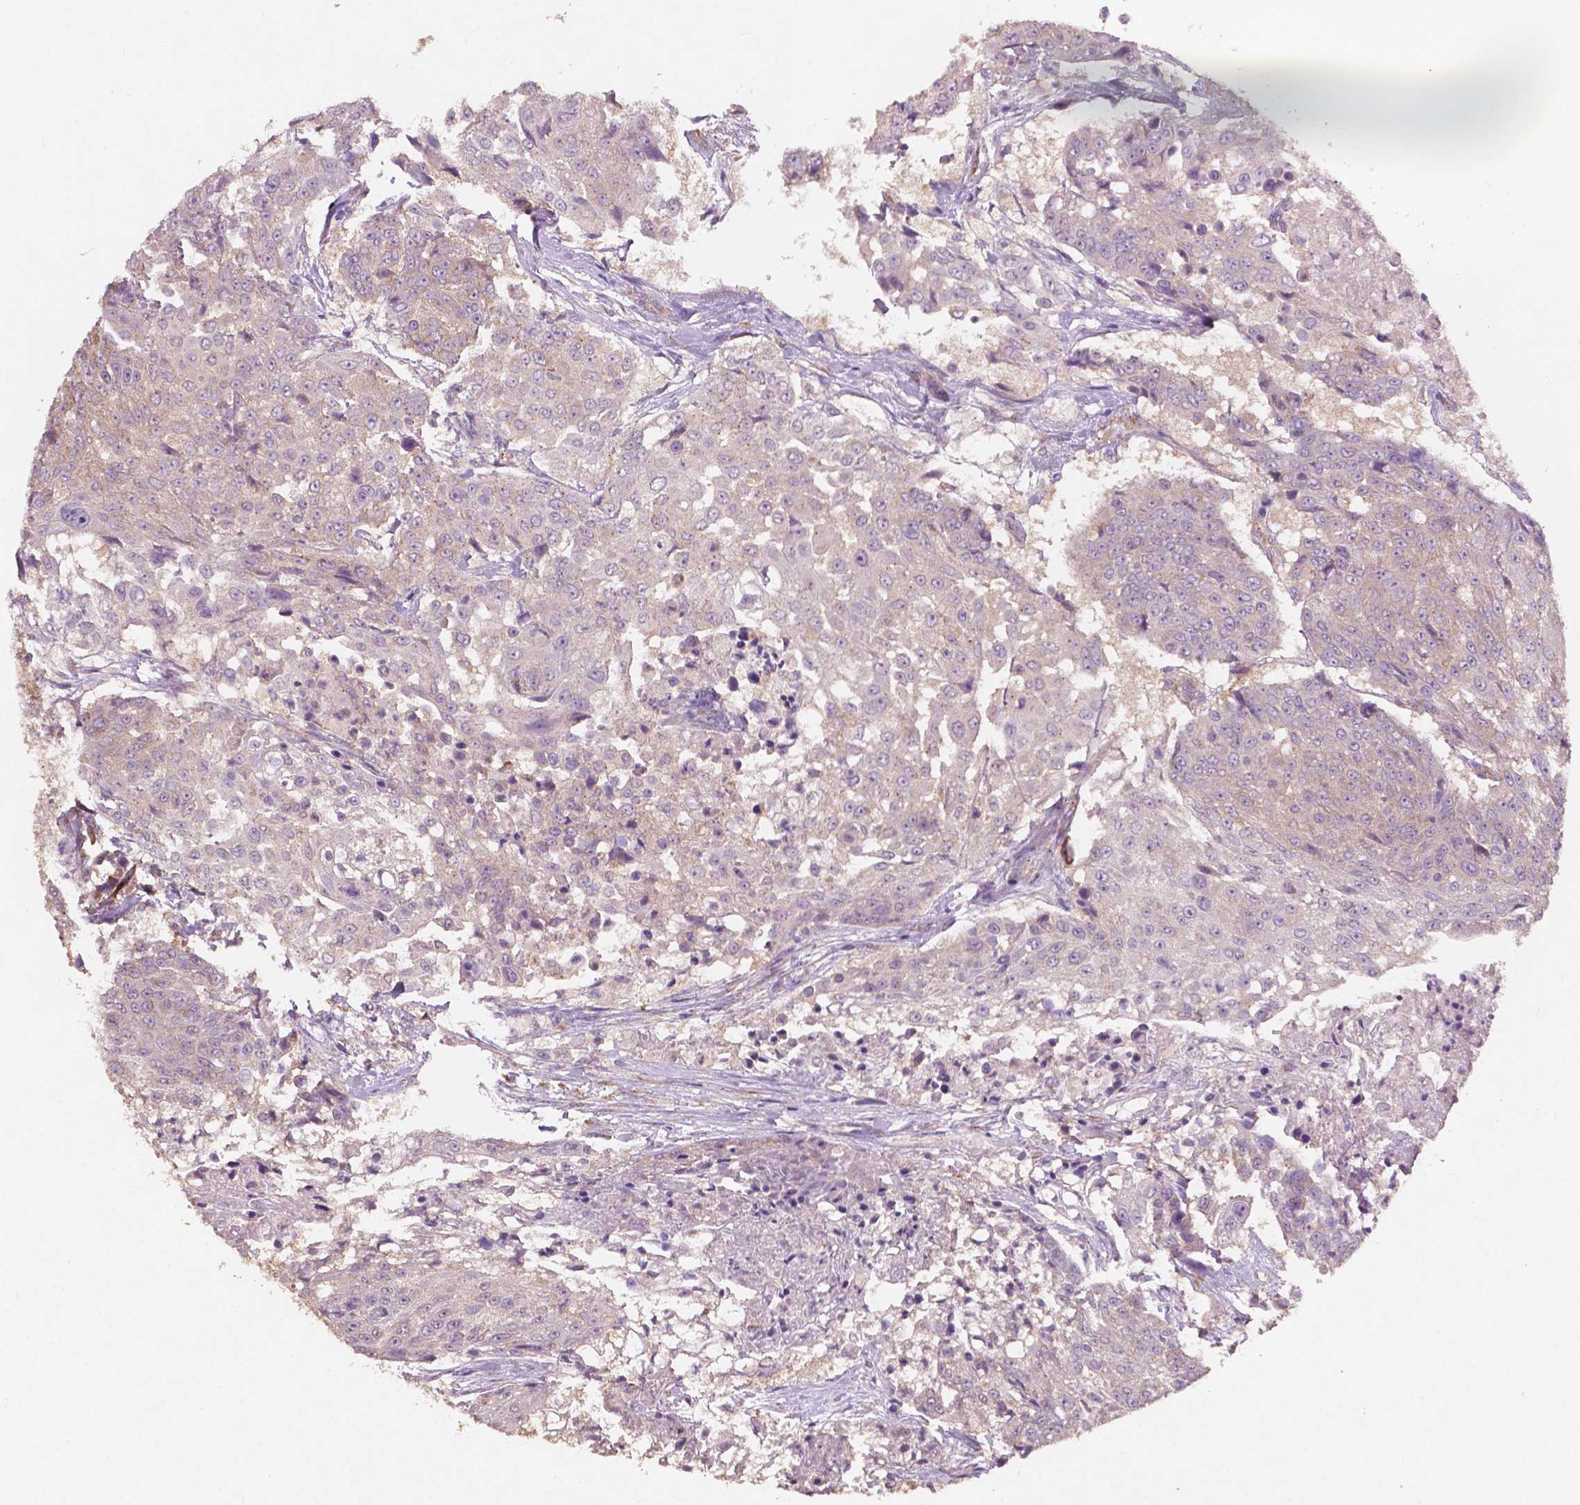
{"staining": {"intensity": "weak", "quantity": "25%-75%", "location": "cytoplasmic/membranous"}, "tissue": "urothelial cancer", "cell_type": "Tumor cells", "image_type": "cancer", "snomed": [{"axis": "morphology", "description": "Urothelial carcinoma, High grade"}, {"axis": "topography", "description": "Urinary bladder"}], "caption": "This micrograph exhibits high-grade urothelial carcinoma stained with IHC to label a protein in brown. The cytoplasmic/membranous of tumor cells show weak positivity for the protein. Nuclei are counter-stained blue.", "gene": "CHPT1", "patient": {"sex": "female", "age": 63}}